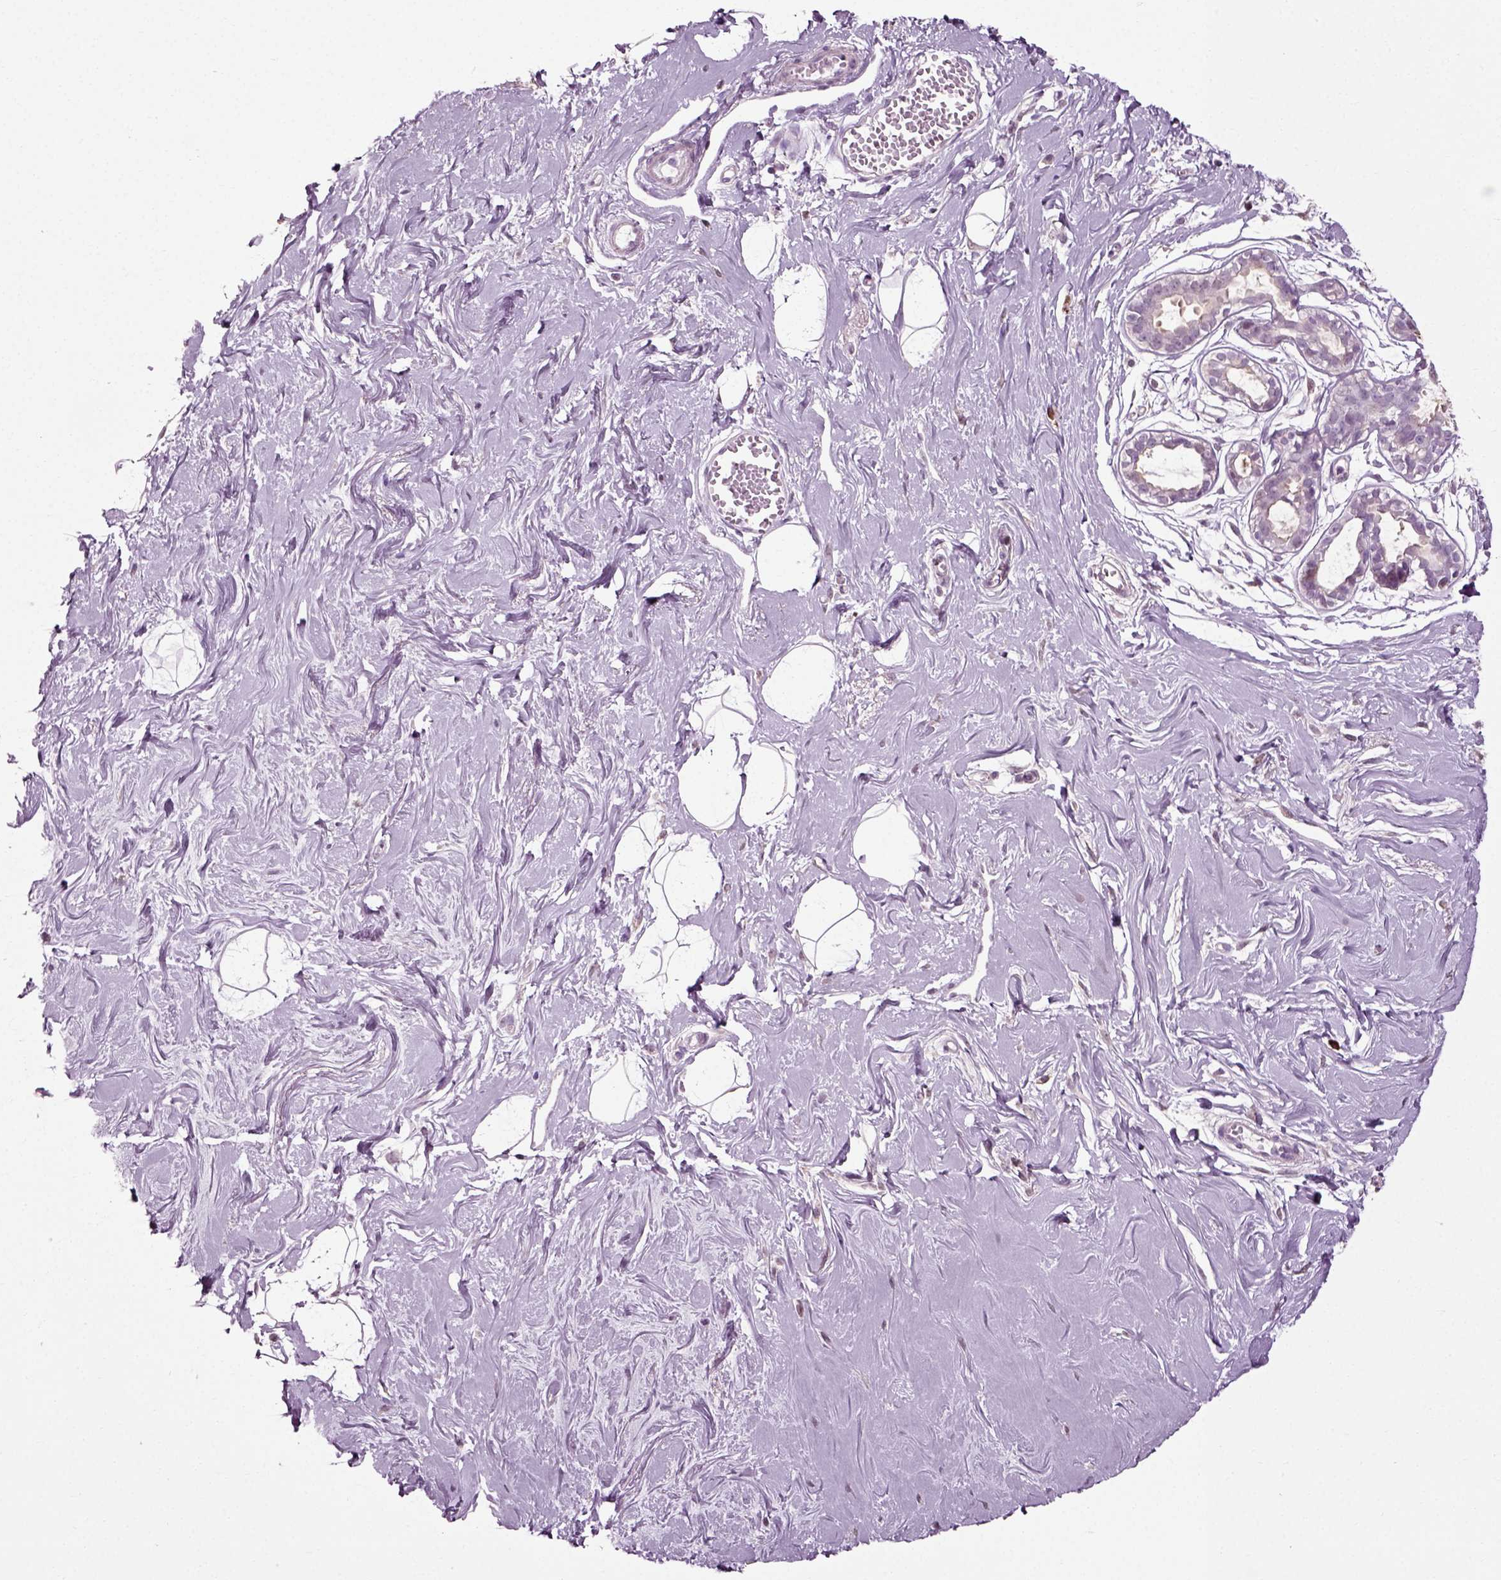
{"staining": {"intensity": "negative", "quantity": "none", "location": "none"}, "tissue": "breast", "cell_type": "Adipocytes", "image_type": "normal", "snomed": [{"axis": "morphology", "description": "Normal tissue, NOS"}, {"axis": "topography", "description": "Breast"}], "caption": "Breast stained for a protein using immunohistochemistry (IHC) shows no positivity adipocytes.", "gene": "SLC26A8", "patient": {"sex": "female", "age": 49}}